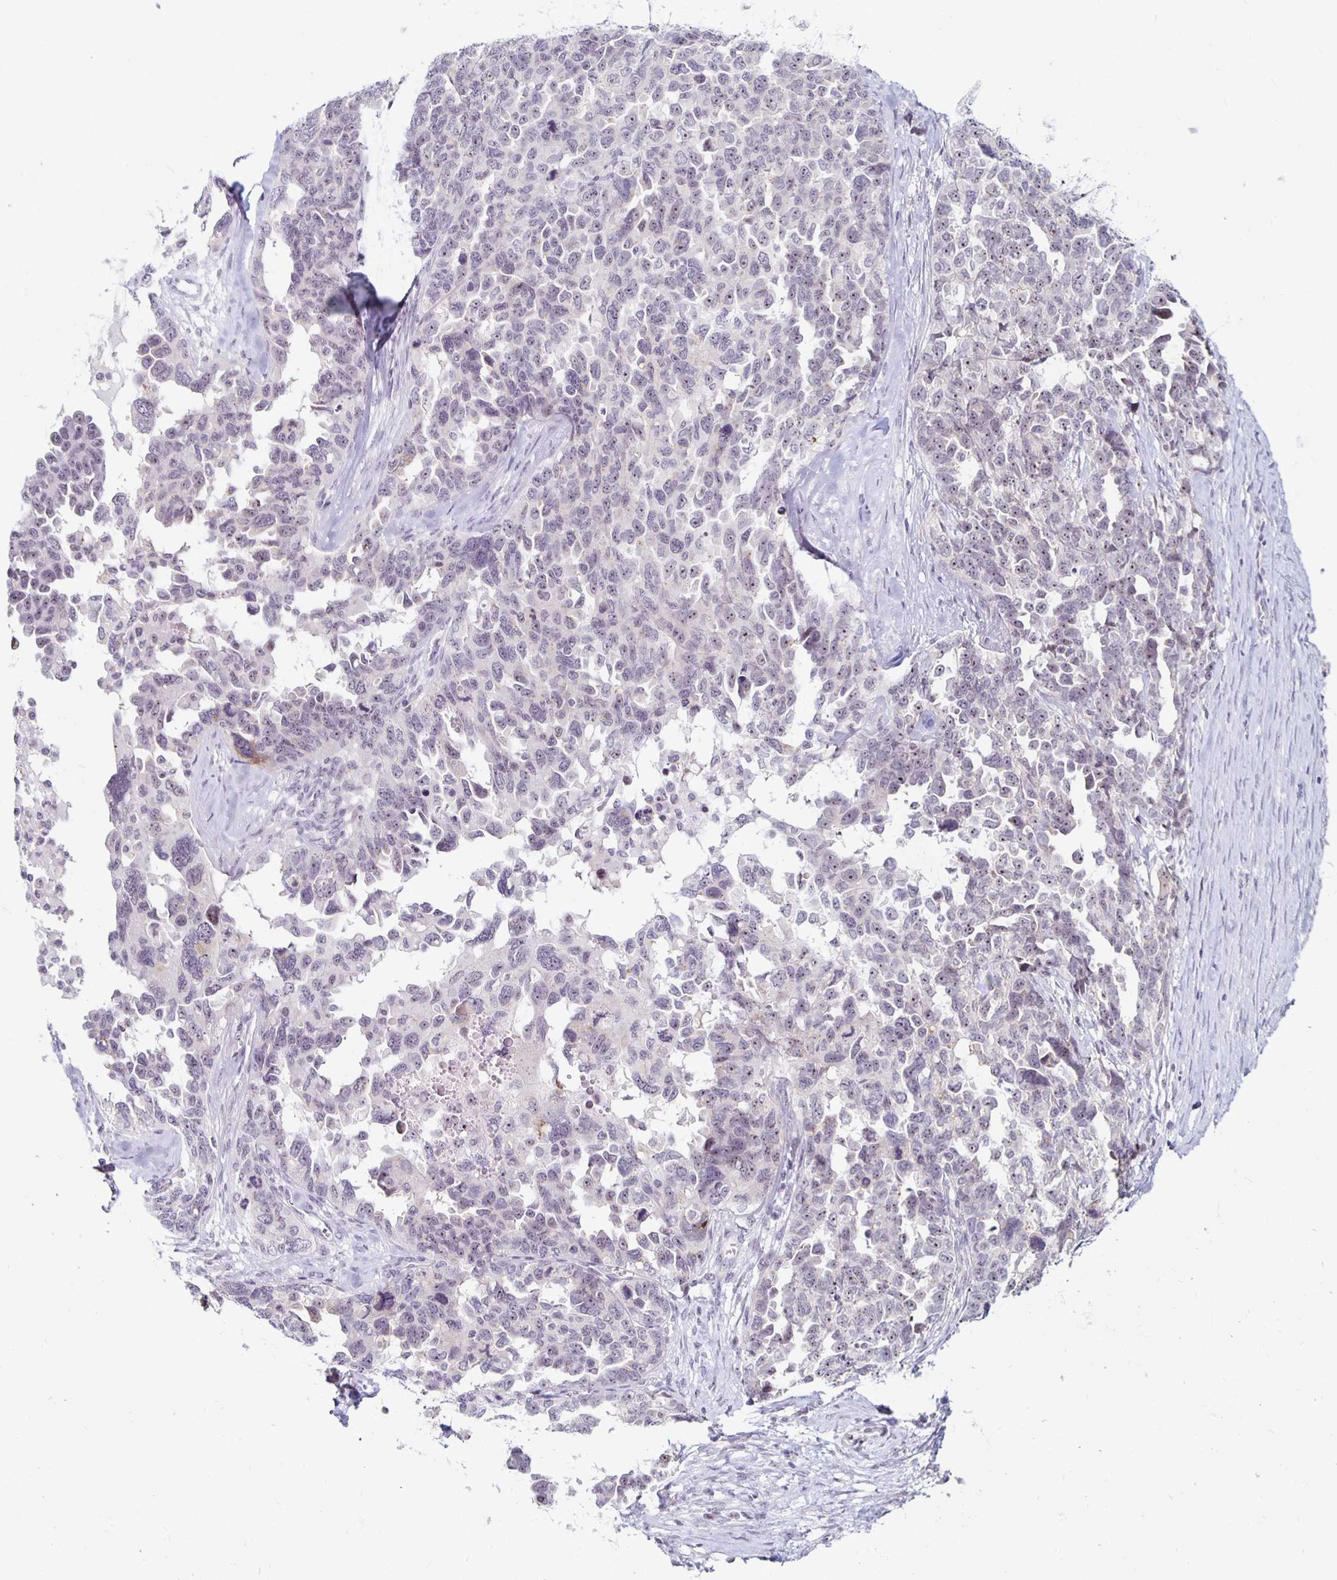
{"staining": {"intensity": "weak", "quantity": "25%-75%", "location": "nuclear"}, "tissue": "ovarian cancer", "cell_type": "Tumor cells", "image_type": "cancer", "snomed": [{"axis": "morphology", "description": "Cystadenocarcinoma, serous, NOS"}, {"axis": "topography", "description": "Ovary"}], "caption": "High-magnification brightfield microscopy of serous cystadenocarcinoma (ovarian) stained with DAB (brown) and counterstained with hematoxylin (blue). tumor cells exhibit weak nuclear expression is seen in approximately25%-75% of cells.", "gene": "NUP85", "patient": {"sex": "female", "age": 69}}